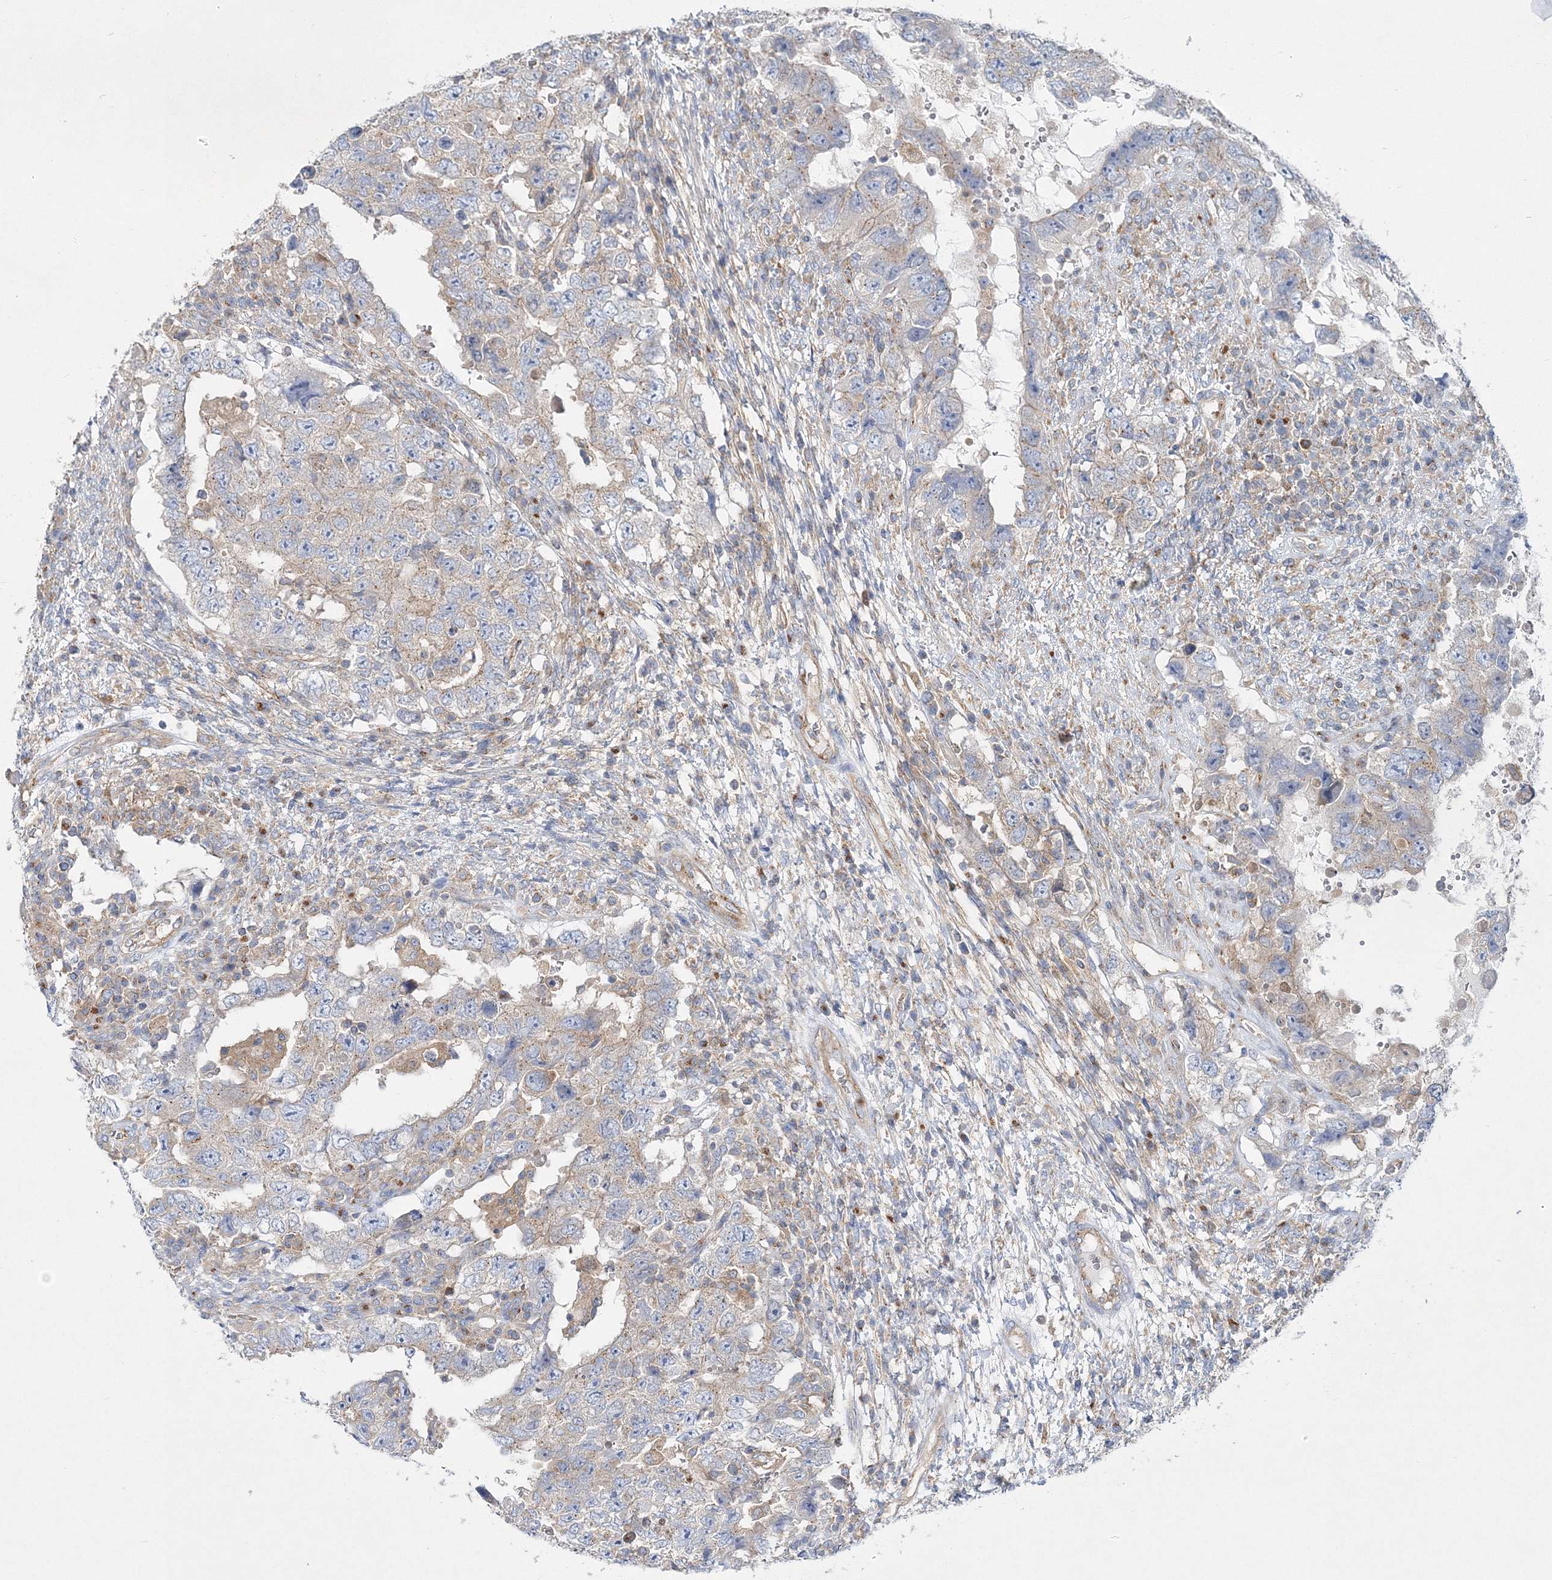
{"staining": {"intensity": "negative", "quantity": "none", "location": "none"}, "tissue": "testis cancer", "cell_type": "Tumor cells", "image_type": "cancer", "snomed": [{"axis": "morphology", "description": "Carcinoma, Embryonal, NOS"}, {"axis": "topography", "description": "Testis"}], "caption": "Tumor cells are negative for protein expression in human testis cancer.", "gene": "SEC23IP", "patient": {"sex": "male", "age": 26}}